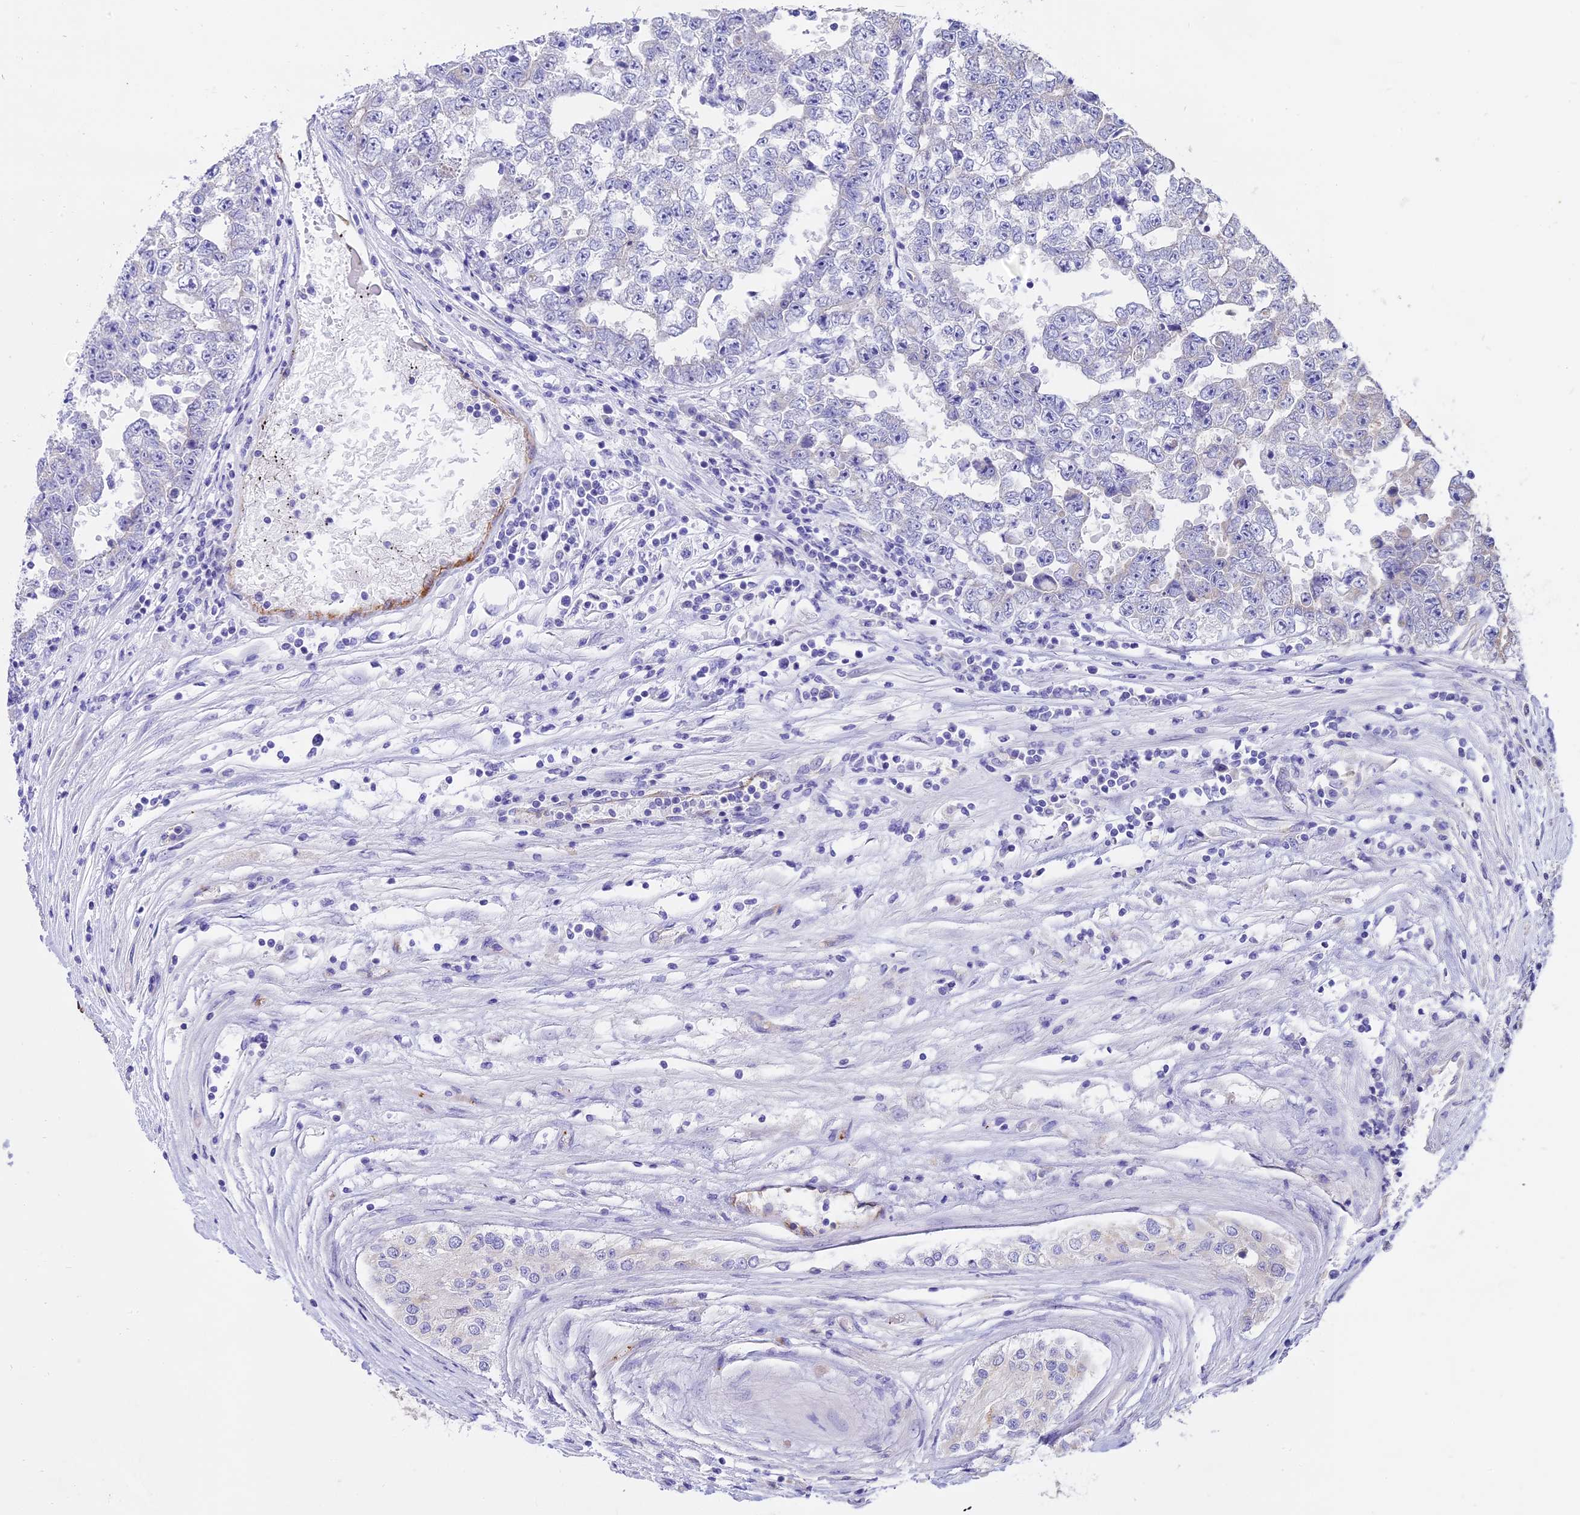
{"staining": {"intensity": "negative", "quantity": "none", "location": "none"}, "tissue": "testis cancer", "cell_type": "Tumor cells", "image_type": "cancer", "snomed": [{"axis": "morphology", "description": "Carcinoma, Embryonal, NOS"}, {"axis": "topography", "description": "Testis"}], "caption": "An IHC micrograph of testis cancer is shown. There is no staining in tumor cells of testis cancer.", "gene": "WFDC2", "patient": {"sex": "male", "age": 25}}